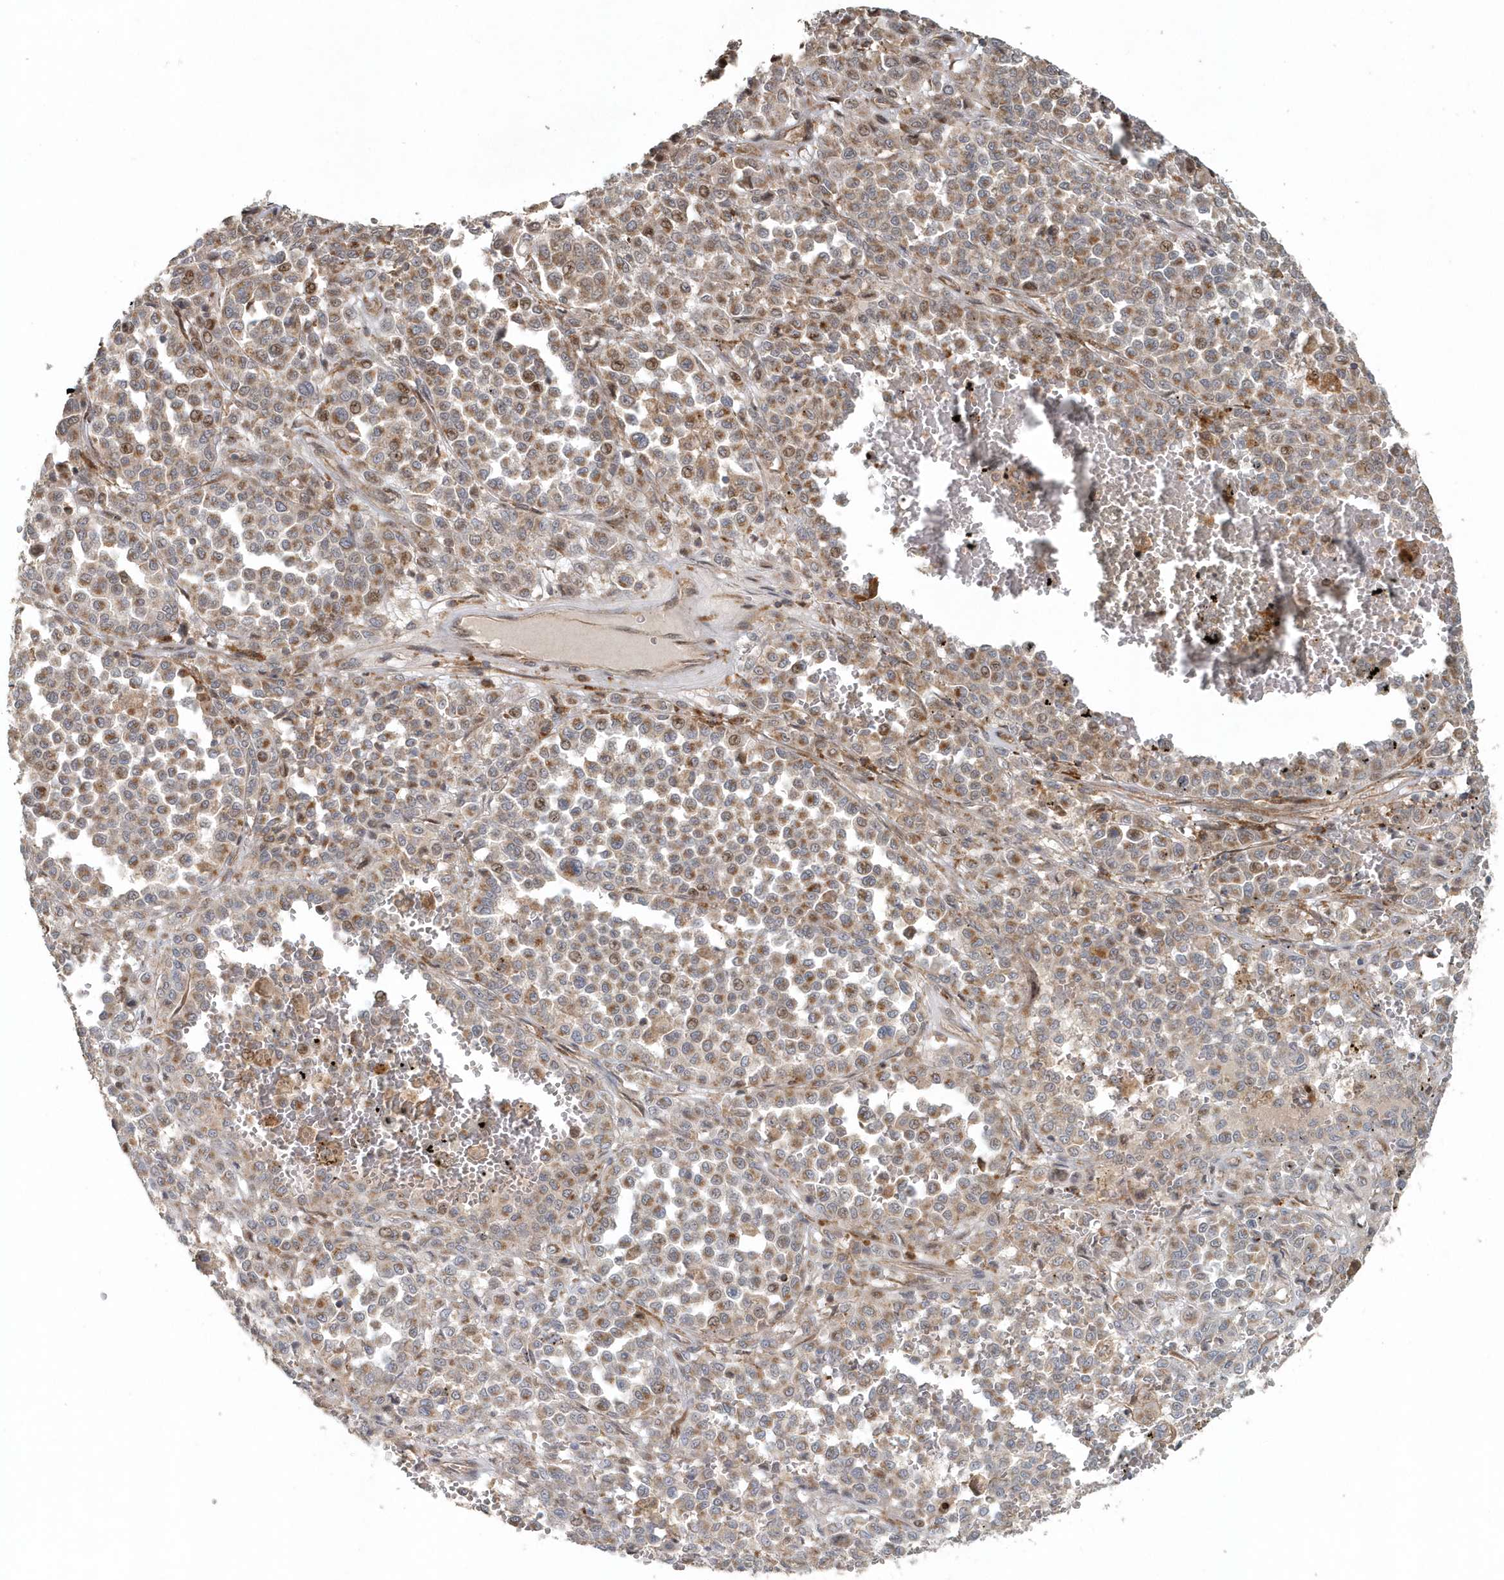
{"staining": {"intensity": "moderate", "quantity": ">75%", "location": "cytoplasmic/membranous"}, "tissue": "melanoma", "cell_type": "Tumor cells", "image_type": "cancer", "snomed": [{"axis": "morphology", "description": "Malignant melanoma, Metastatic site"}, {"axis": "topography", "description": "Pancreas"}], "caption": "Immunohistochemical staining of human melanoma displays medium levels of moderate cytoplasmic/membranous expression in about >75% of tumor cells. (DAB (3,3'-diaminobenzidine) IHC, brown staining for protein, blue staining for nuclei).", "gene": "MMUT", "patient": {"sex": "female", "age": 30}}